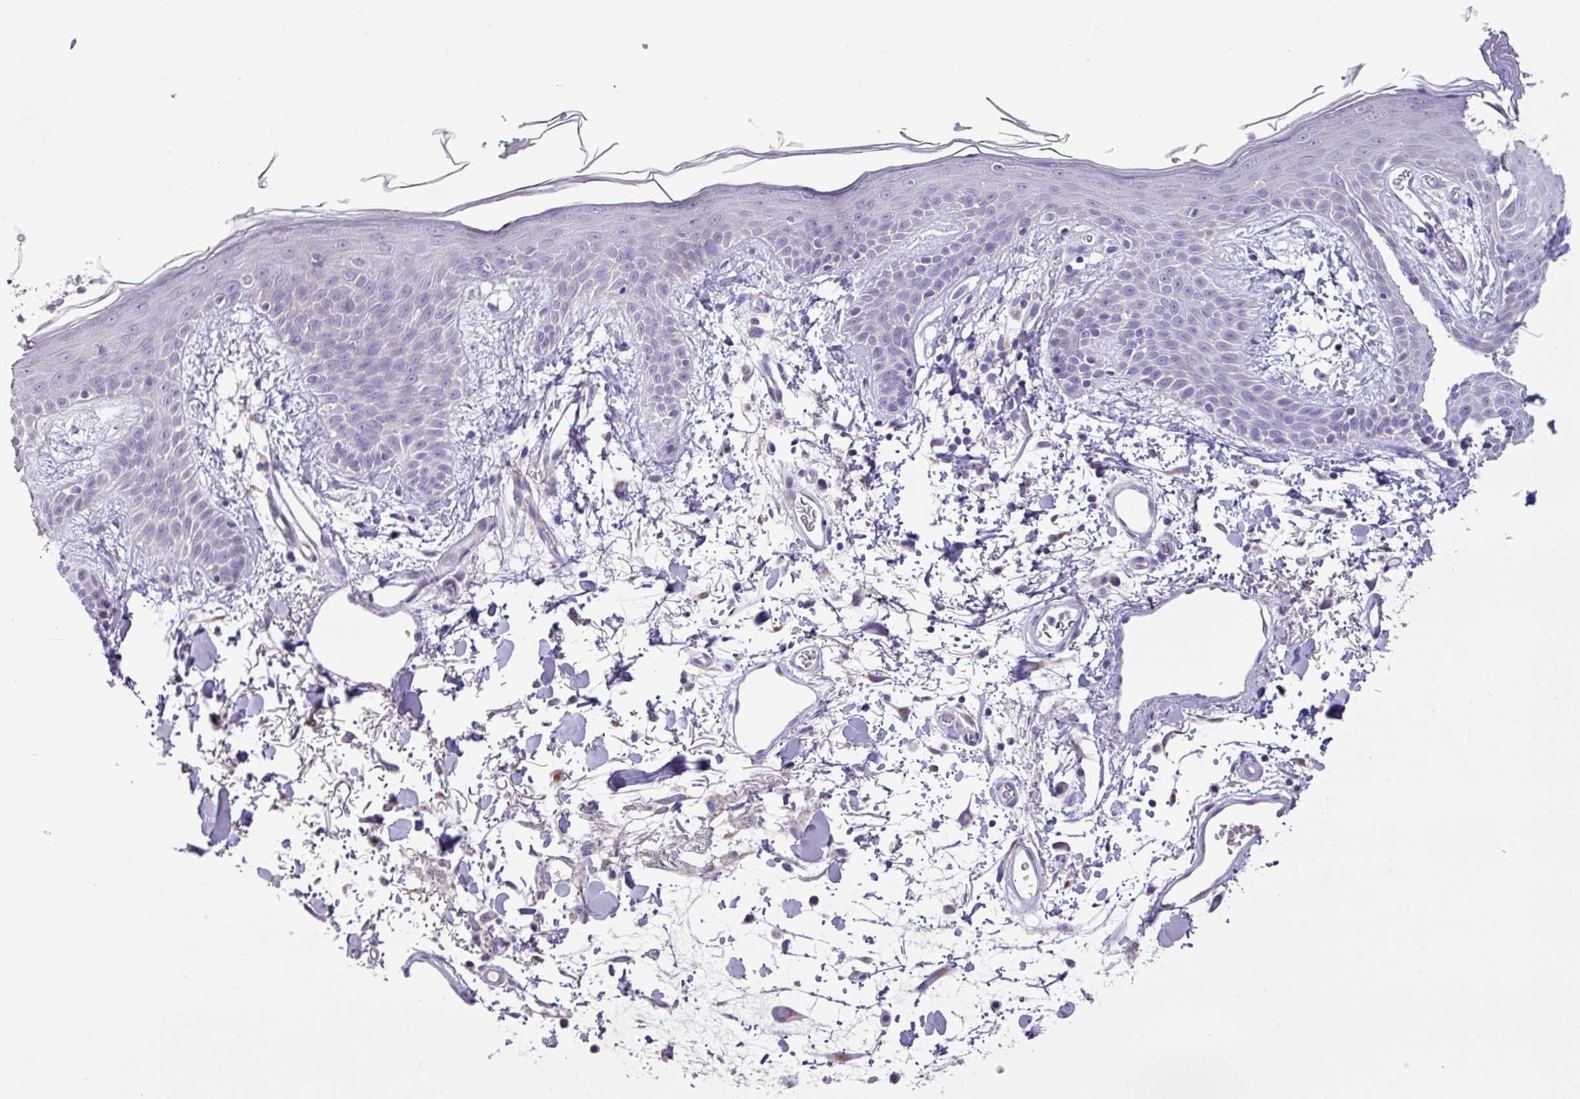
{"staining": {"intensity": "negative", "quantity": "none", "location": "none"}, "tissue": "skin", "cell_type": "Fibroblasts", "image_type": "normal", "snomed": [{"axis": "morphology", "description": "Normal tissue, NOS"}, {"axis": "topography", "description": "Skin"}], "caption": "The micrograph shows no staining of fibroblasts in benign skin. (Brightfield microscopy of DAB (3,3'-diaminobenzidine) immunohistochemistry at high magnification).", "gene": "MT", "patient": {"sex": "male", "age": 79}}